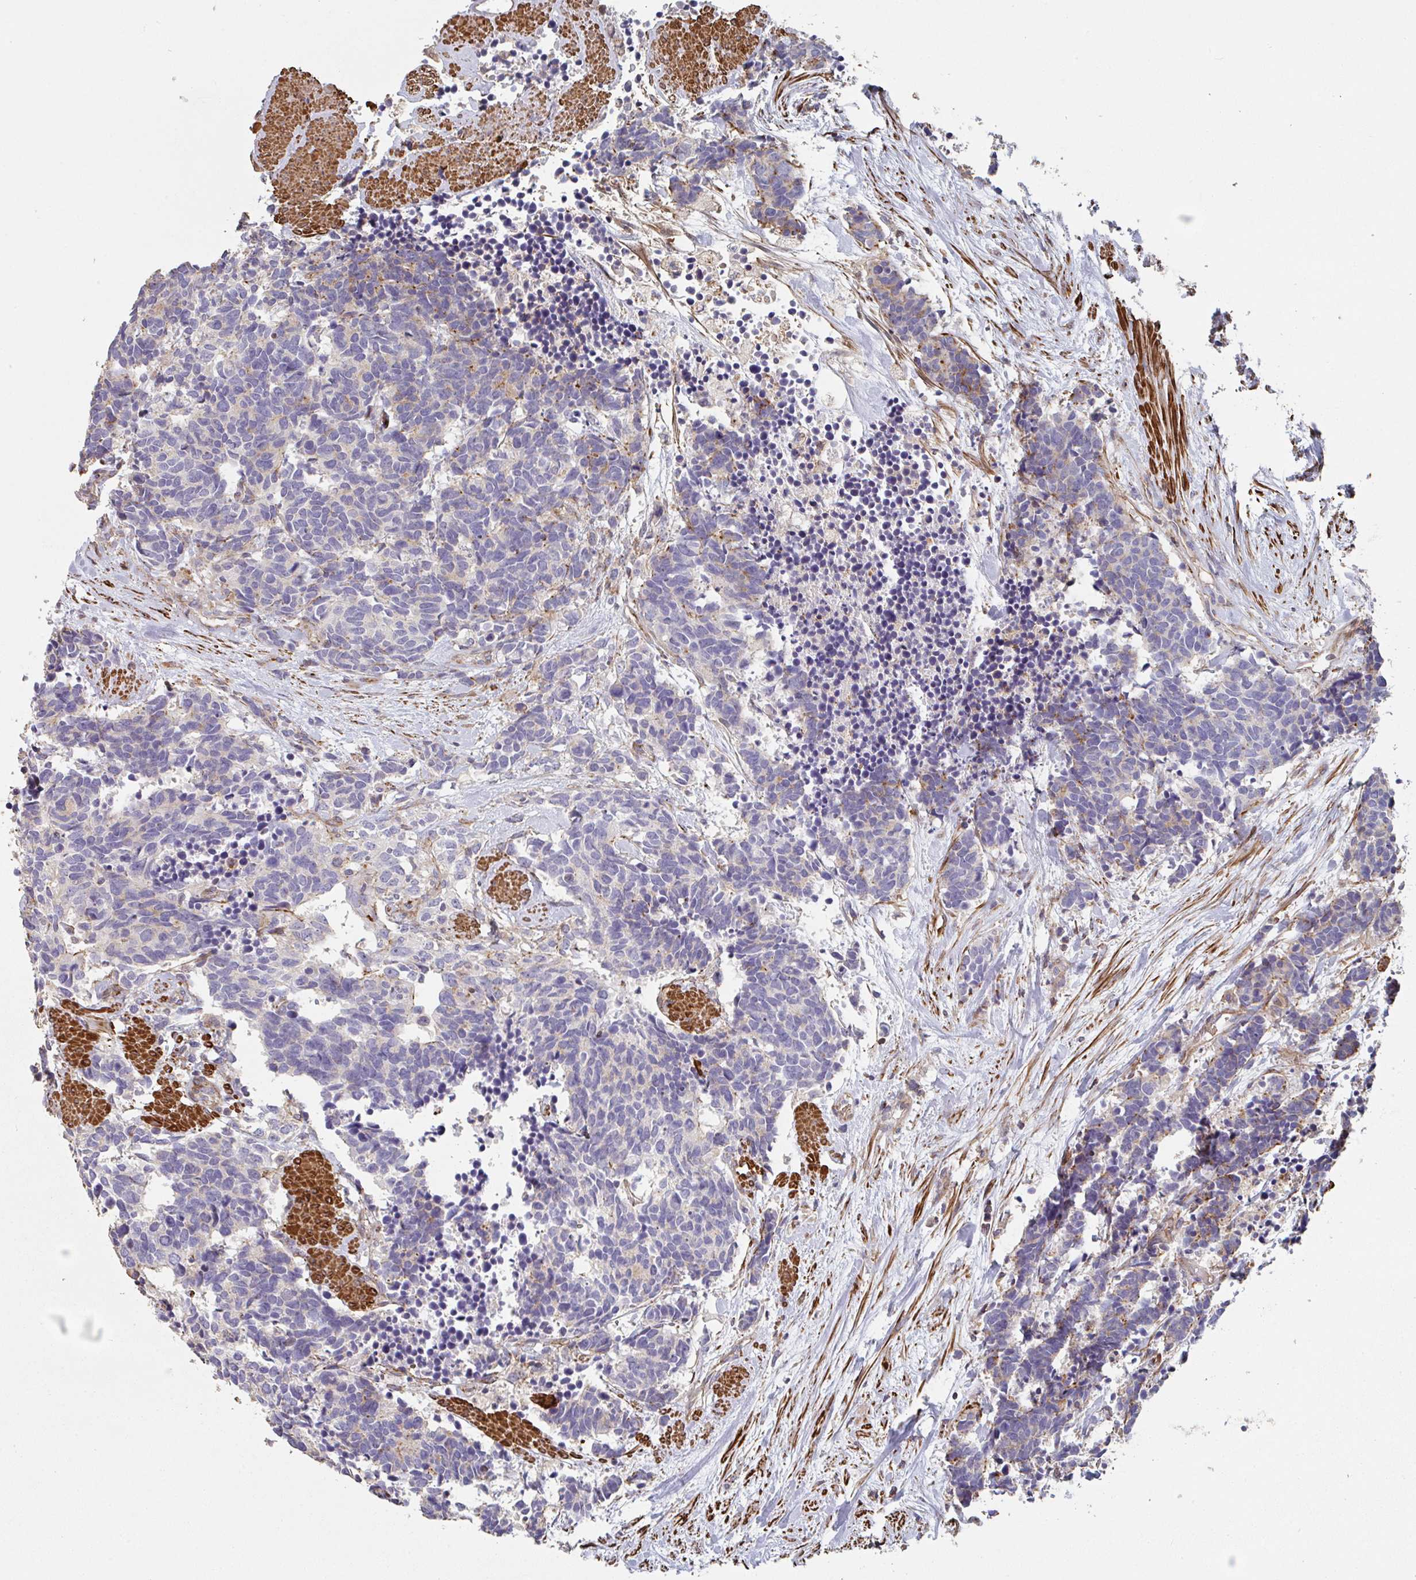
{"staining": {"intensity": "moderate", "quantity": "<25%", "location": "cytoplasmic/membranous"}, "tissue": "carcinoid", "cell_type": "Tumor cells", "image_type": "cancer", "snomed": [{"axis": "morphology", "description": "Carcinoma, NOS"}, {"axis": "morphology", "description": "Carcinoid, malignant, NOS"}, {"axis": "topography", "description": "Prostate"}], "caption": "Human malignant carcinoid stained with a brown dye displays moderate cytoplasmic/membranous positive expression in approximately <25% of tumor cells.", "gene": "FZD2", "patient": {"sex": "male", "age": 57}}